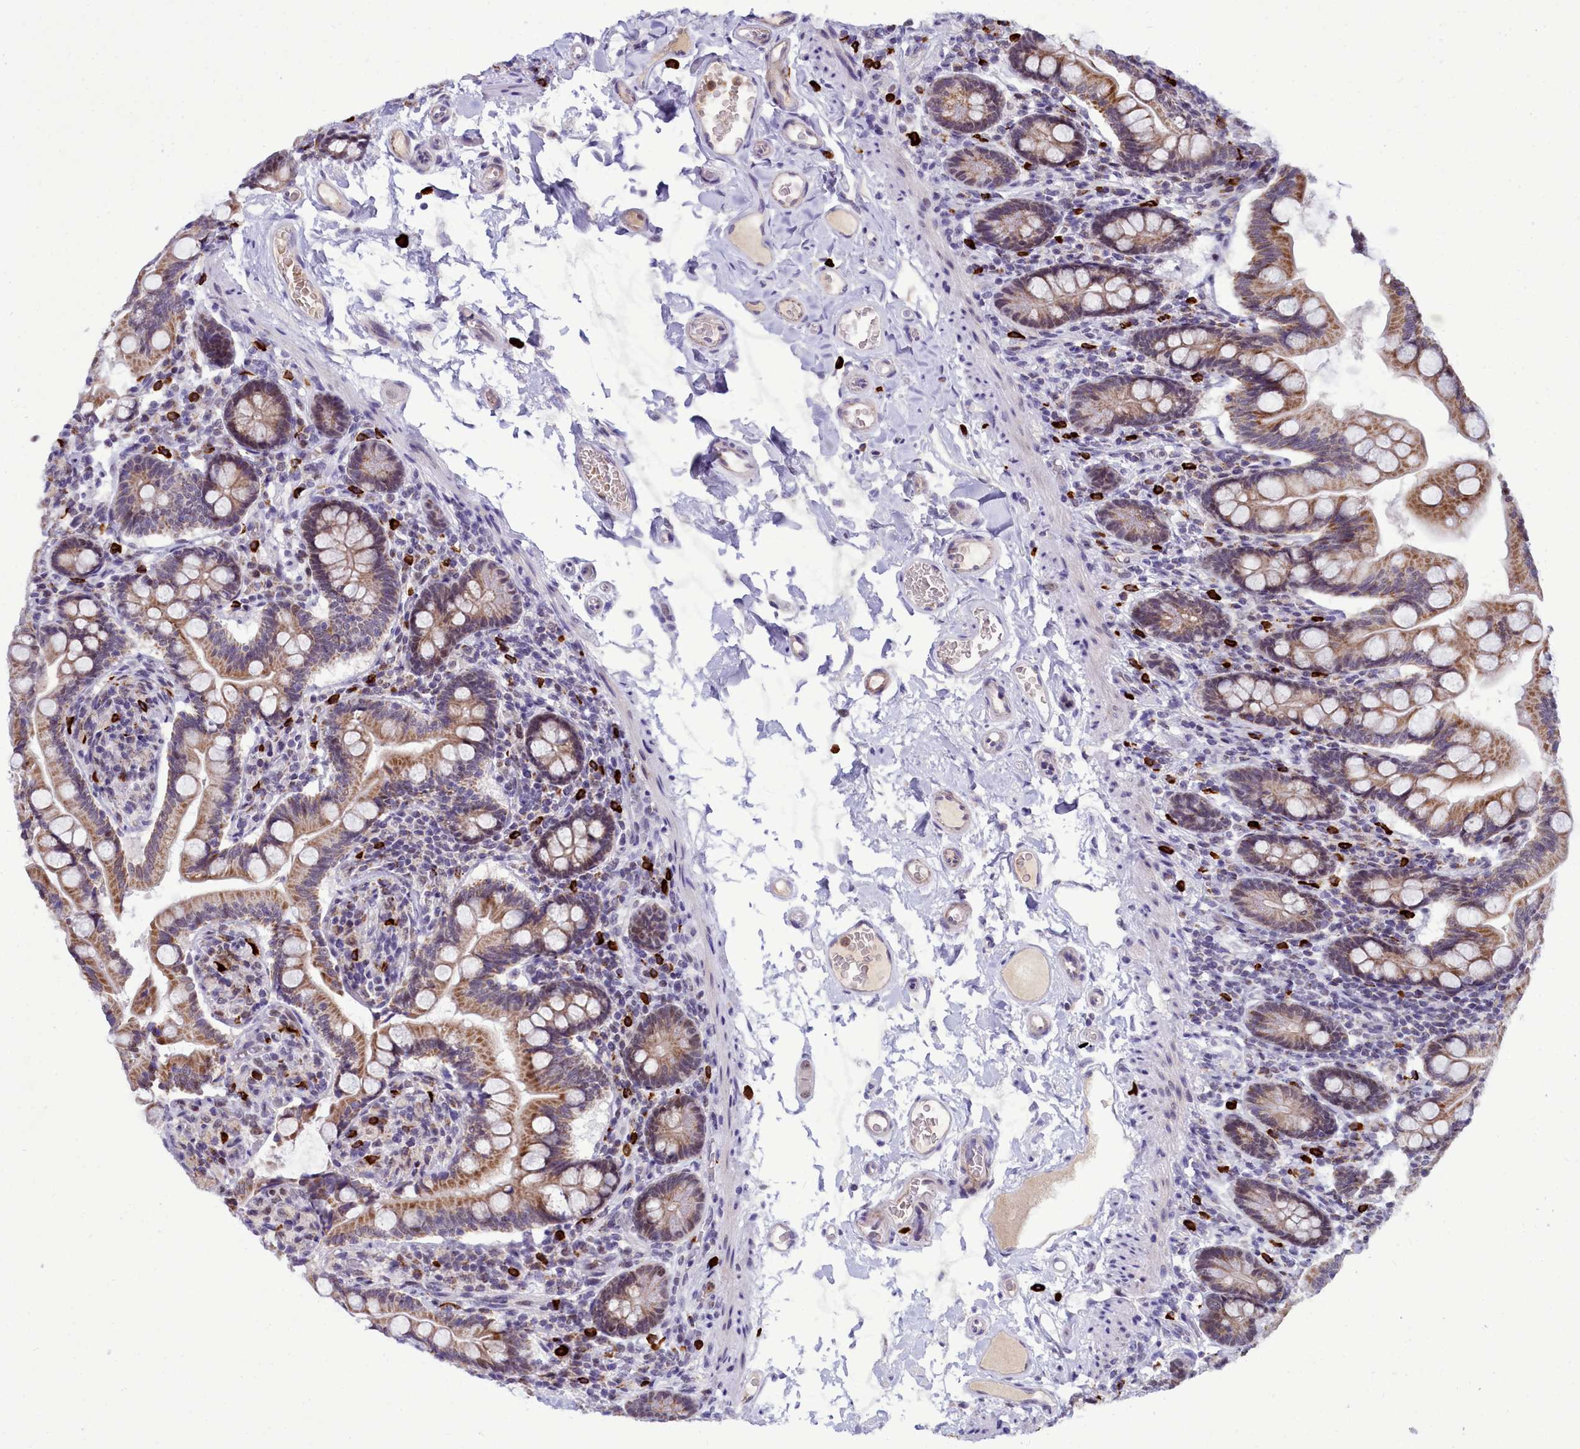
{"staining": {"intensity": "moderate", "quantity": ">75%", "location": "cytoplasmic/membranous,nuclear"}, "tissue": "small intestine", "cell_type": "Glandular cells", "image_type": "normal", "snomed": [{"axis": "morphology", "description": "Normal tissue, NOS"}, {"axis": "topography", "description": "Small intestine"}], "caption": "Protein expression analysis of unremarkable small intestine demonstrates moderate cytoplasmic/membranous,nuclear positivity in approximately >75% of glandular cells. Ihc stains the protein in brown and the nuclei are stained blue.", "gene": "POM121L2", "patient": {"sex": "female", "age": 64}}